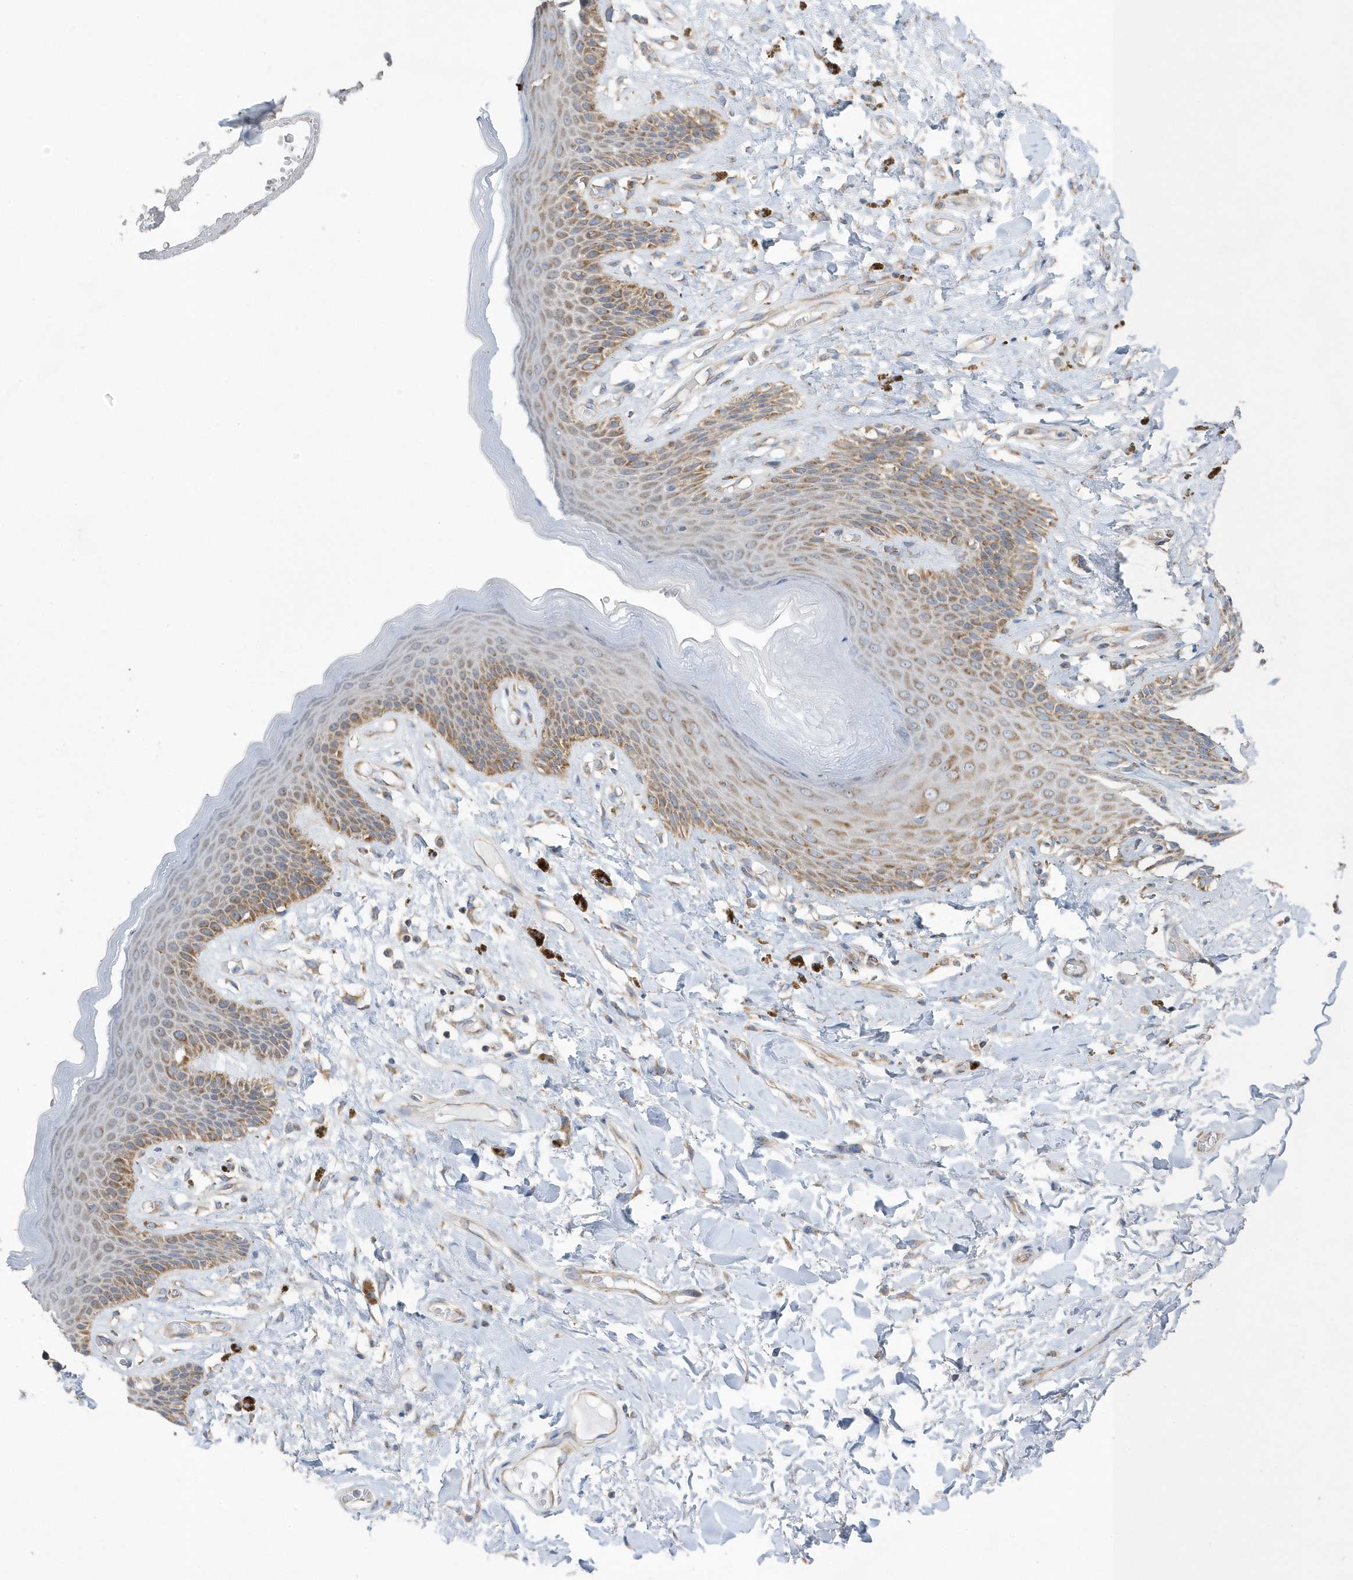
{"staining": {"intensity": "moderate", "quantity": ">75%", "location": "cytoplasmic/membranous"}, "tissue": "skin", "cell_type": "Epidermal cells", "image_type": "normal", "snomed": [{"axis": "morphology", "description": "Normal tissue, NOS"}, {"axis": "topography", "description": "Anal"}], "caption": "A micrograph of human skin stained for a protein displays moderate cytoplasmic/membranous brown staining in epidermal cells. (DAB (3,3'-diaminobenzidine) = brown stain, brightfield microscopy at high magnification).", "gene": "SPATA5", "patient": {"sex": "female", "age": 78}}